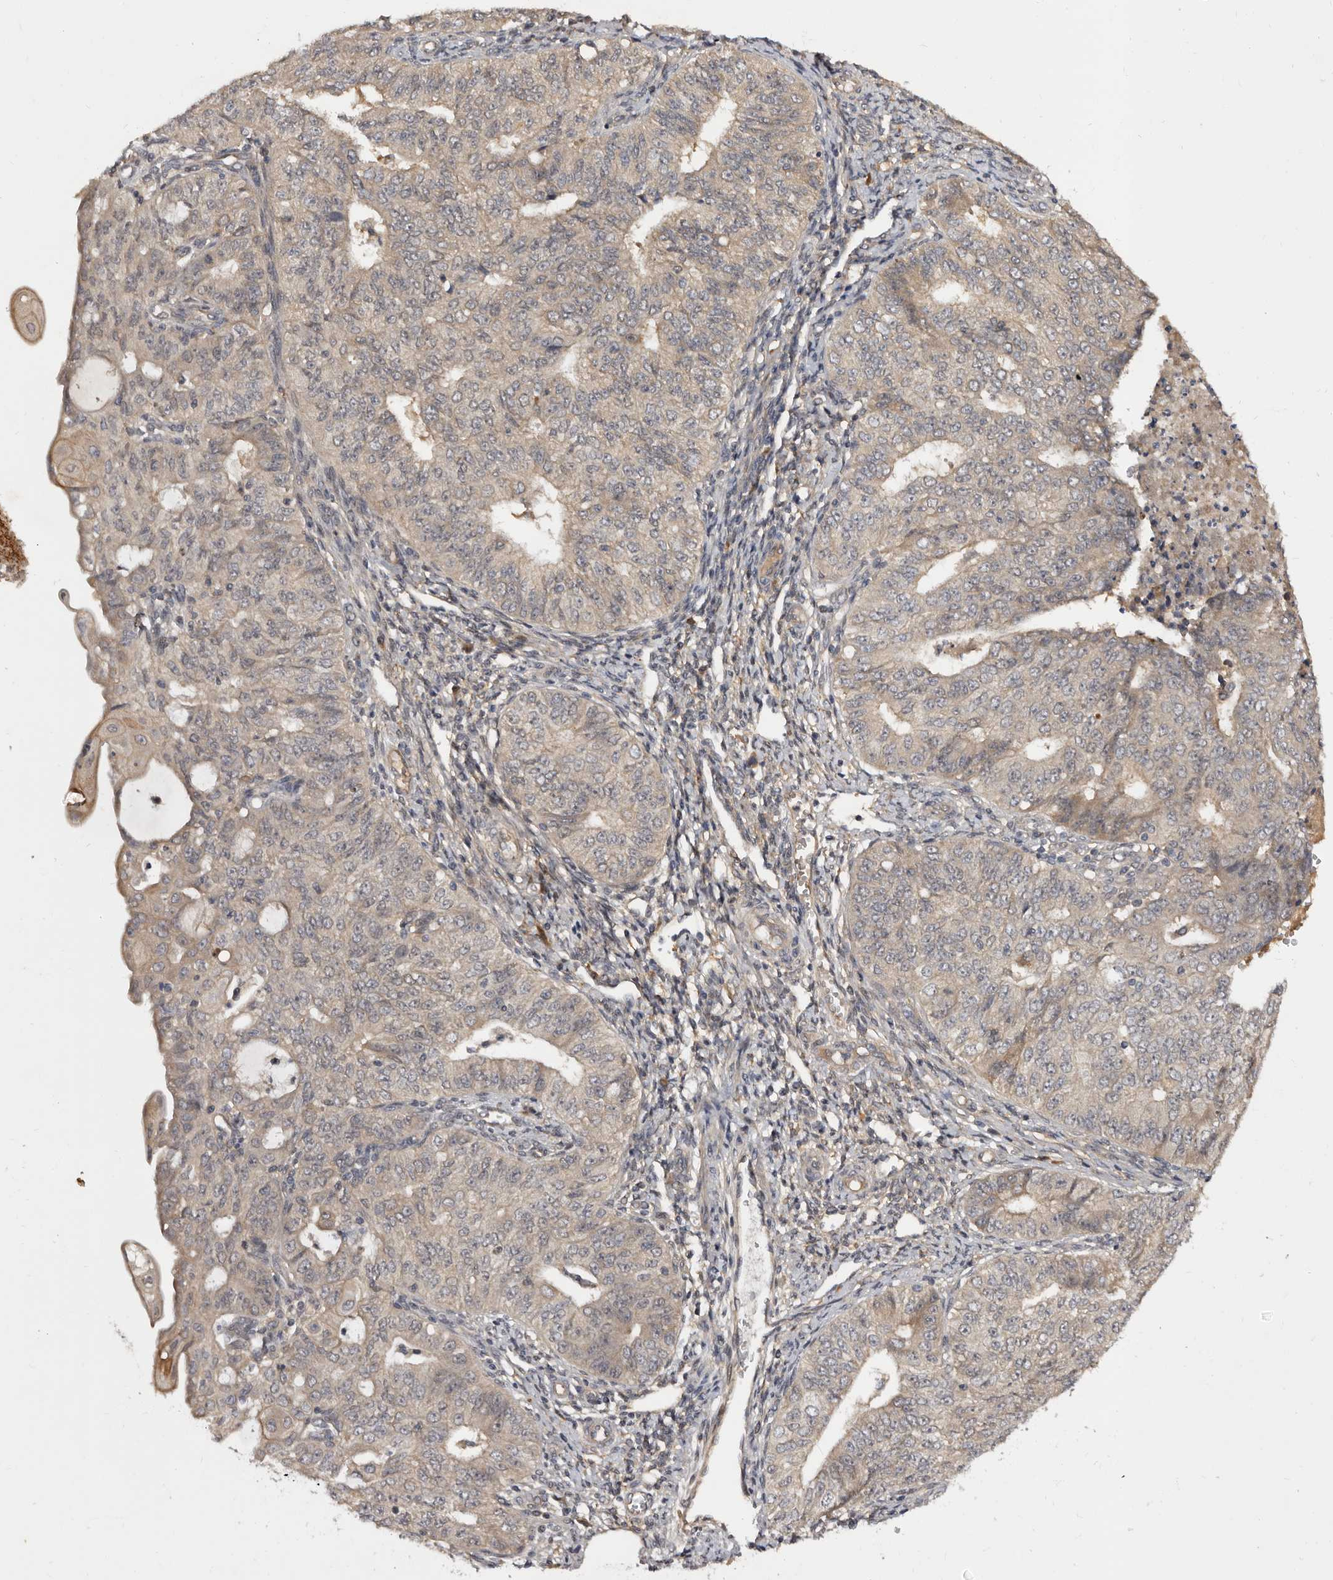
{"staining": {"intensity": "weak", "quantity": "<25%", "location": "cytoplasmic/membranous"}, "tissue": "endometrial cancer", "cell_type": "Tumor cells", "image_type": "cancer", "snomed": [{"axis": "morphology", "description": "Adenocarcinoma, NOS"}, {"axis": "topography", "description": "Endometrium"}], "caption": "Human endometrial cancer (adenocarcinoma) stained for a protein using immunohistochemistry shows no staining in tumor cells.", "gene": "INAVA", "patient": {"sex": "female", "age": 32}}